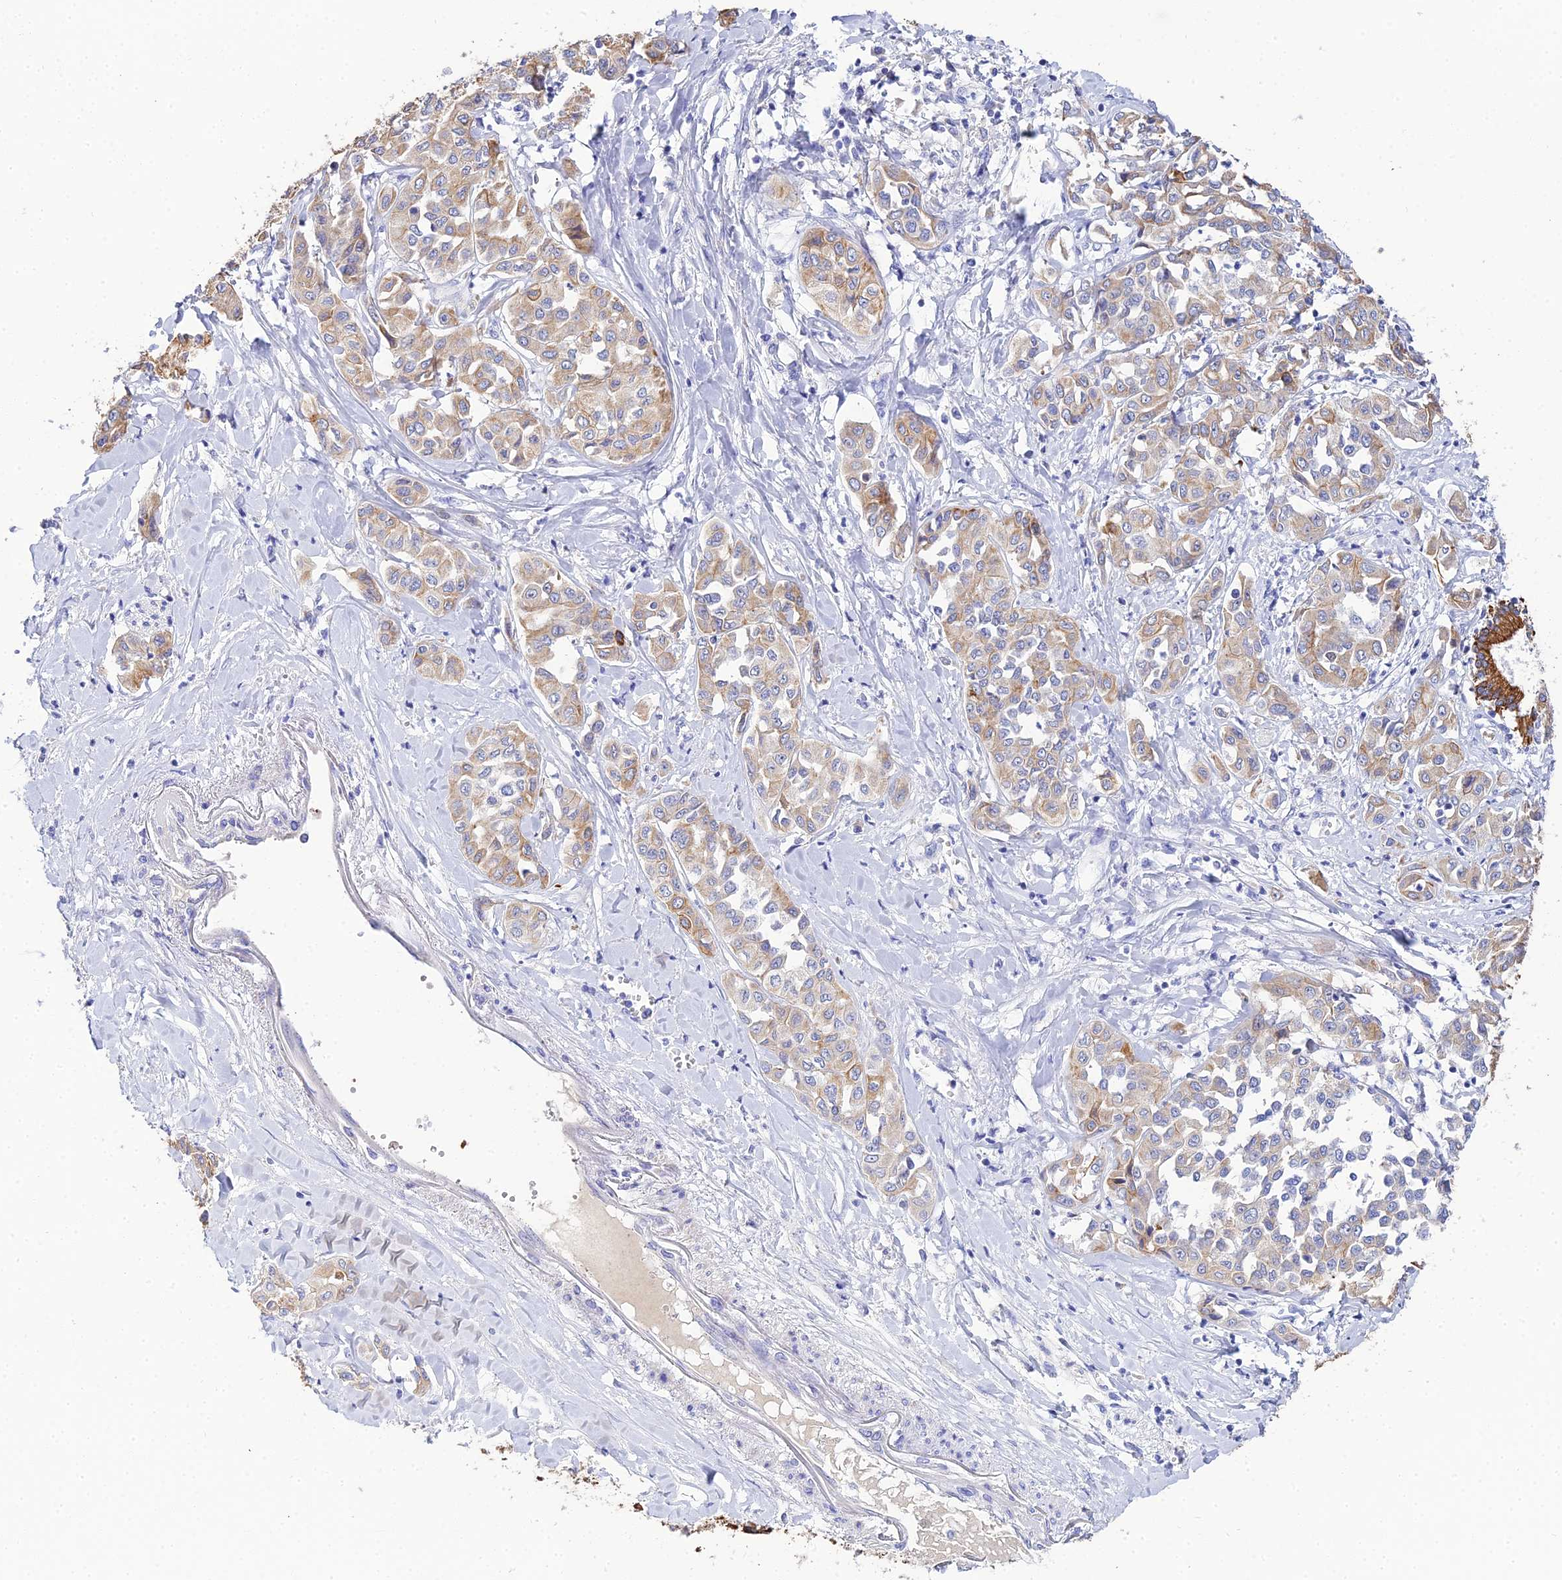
{"staining": {"intensity": "moderate", "quantity": "25%-75%", "location": "cytoplasmic/membranous"}, "tissue": "liver cancer", "cell_type": "Tumor cells", "image_type": "cancer", "snomed": [{"axis": "morphology", "description": "Cholangiocarcinoma"}, {"axis": "topography", "description": "Liver"}], "caption": "Brown immunohistochemical staining in human cholangiocarcinoma (liver) displays moderate cytoplasmic/membranous staining in approximately 25%-75% of tumor cells.", "gene": "ZXDA", "patient": {"sex": "female", "age": 77}}